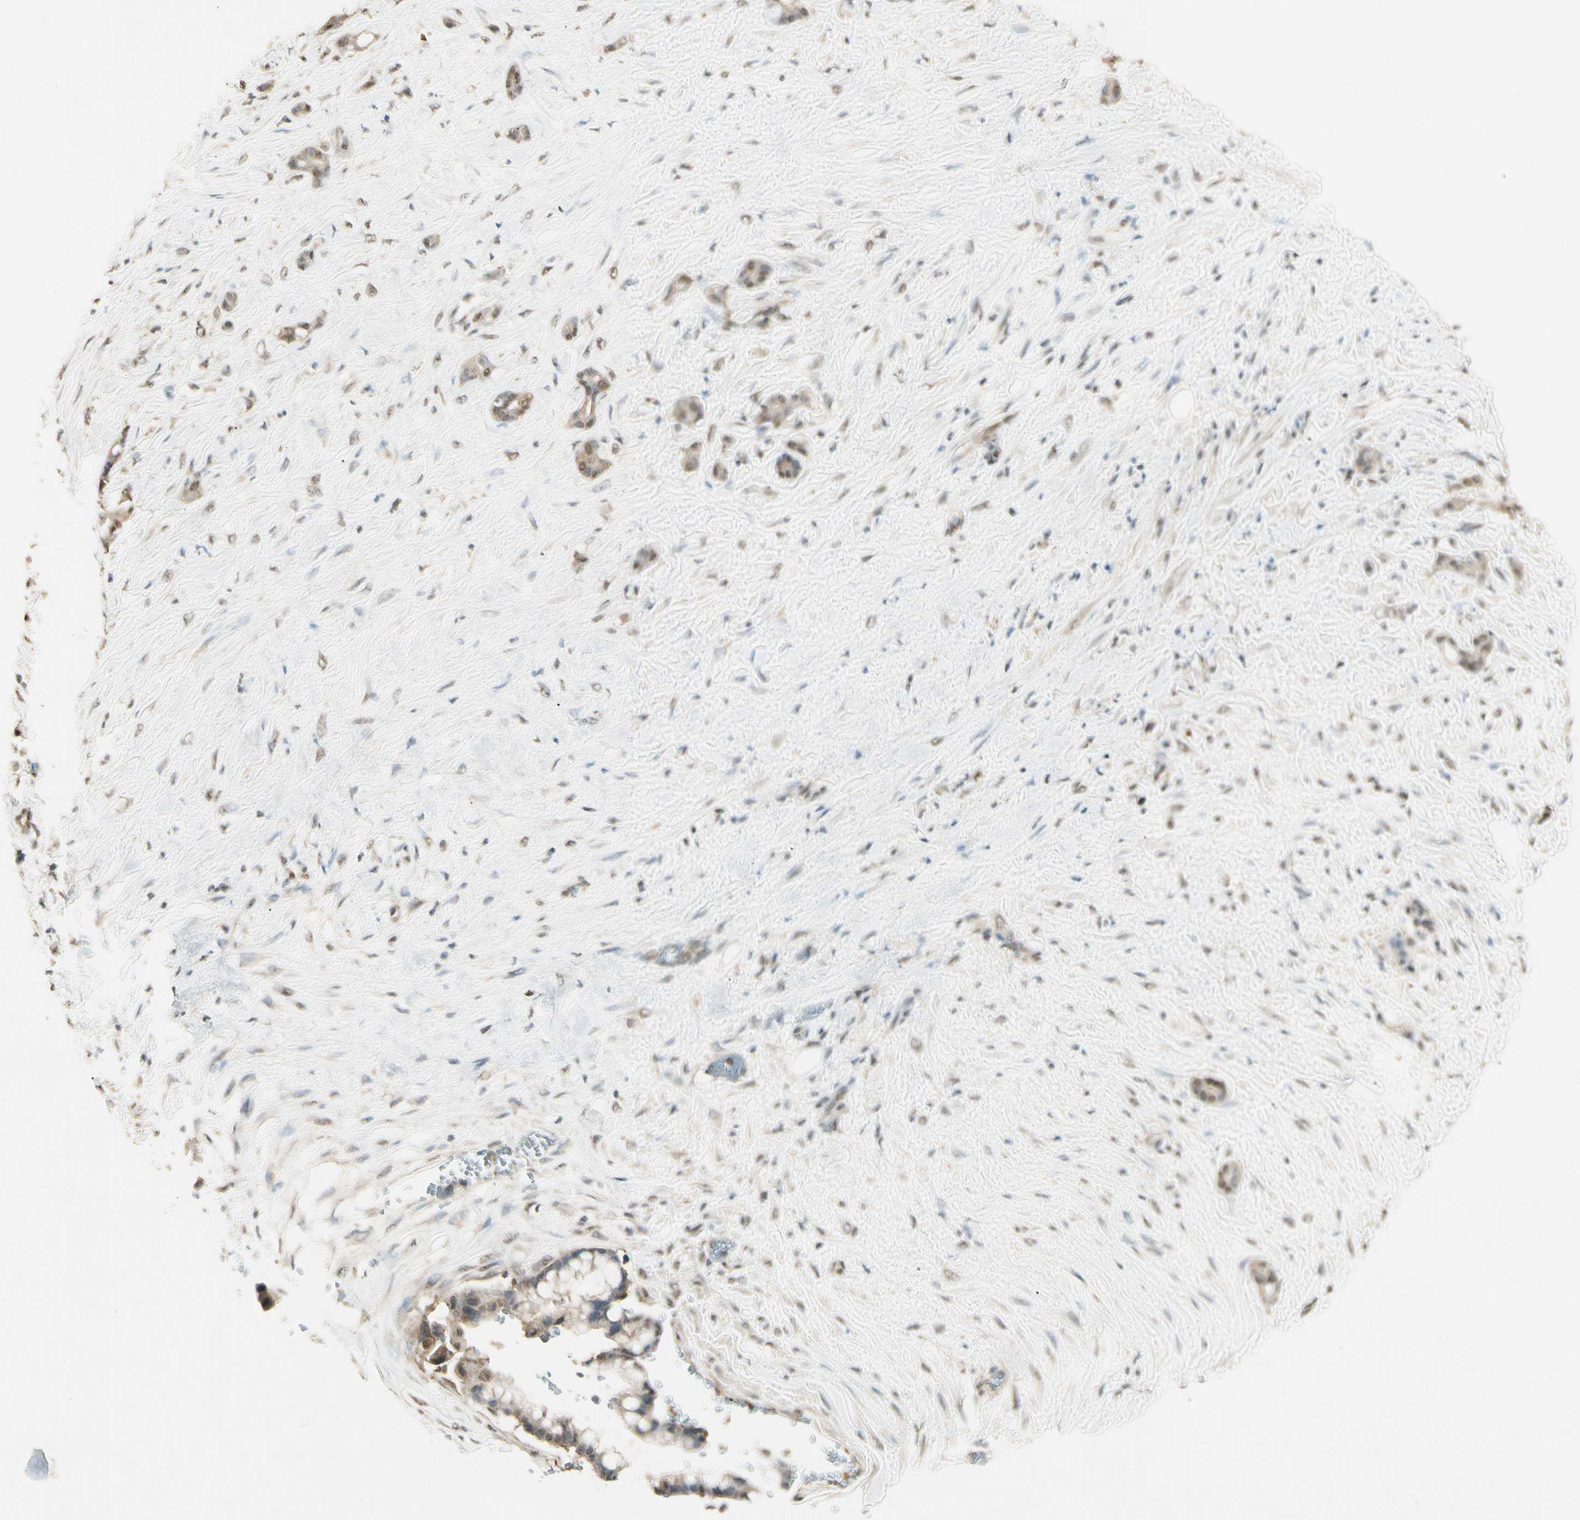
{"staining": {"intensity": "weak", "quantity": ">75%", "location": "cytoplasmic/membranous"}, "tissue": "pancreatic cancer", "cell_type": "Tumor cells", "image_type": "cancer", "snomed": [{"axis": "morphology", "description": "Adenocarcinoma, NOS"}, {"axis": "topography", "description": "Pancreas"}], "caption": "Pancreatic adenocarcinoma tissue displays weak cytoplasmic/membranous expression in about >75% of tumor cells, visualized by immunohistochemistry.", "gene": "SGCA", "patient": {"sex": "male", "age": 41}}